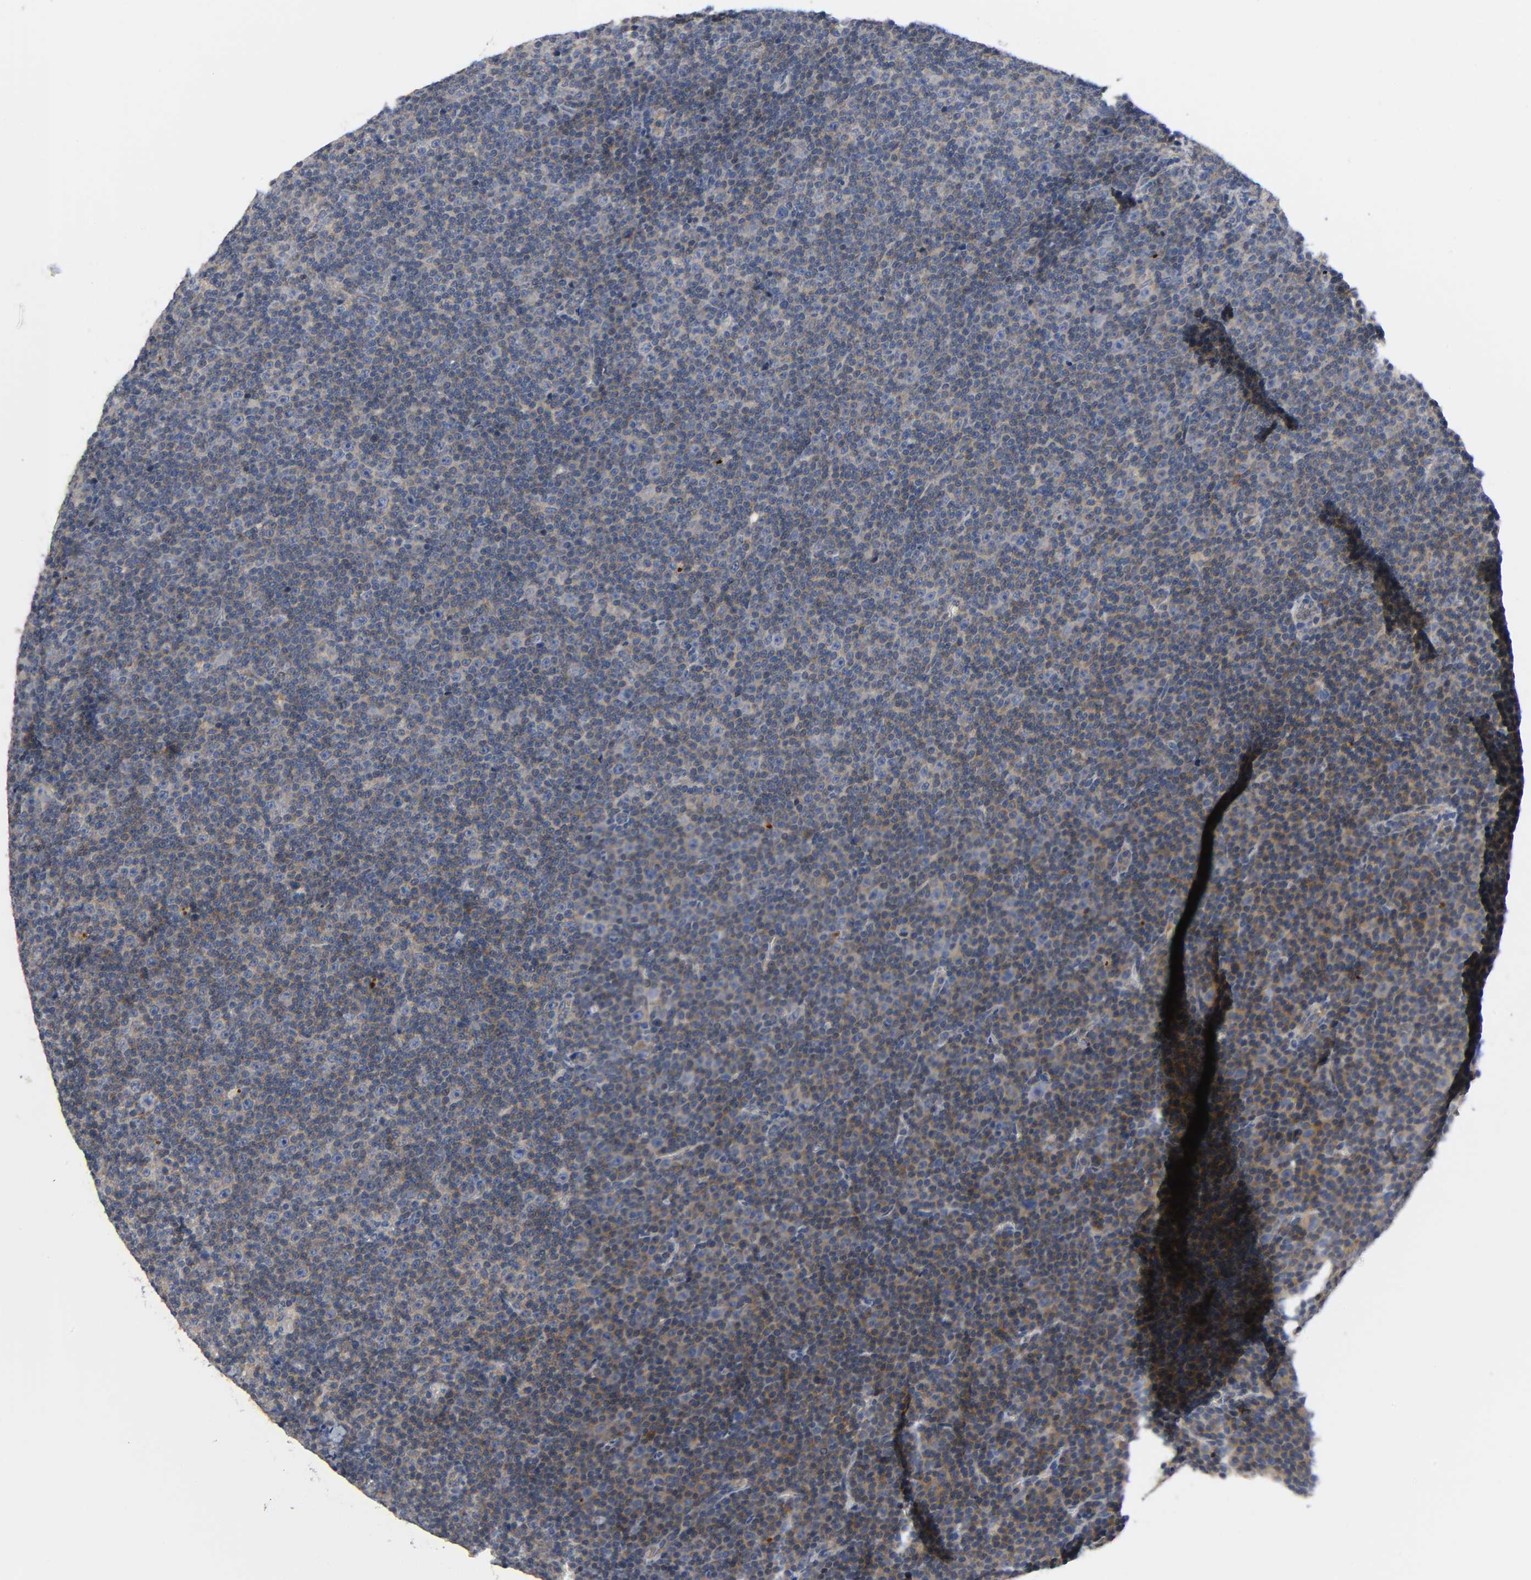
{"staining": {"intensity": "weak", "quantity": "25%-75%", "location": "cytoplasmic/membranous"}, "tissue": "lymphoma", "cell_type": "Tumor cells", "image_type": "cancer", "snomed": [{"axis": "morphology", "description": "Malignant lymphoma, non-Hodgkin's type, Low grade"}, {"axis": "topography", "description": "Lymph node"}], "caption": "Protein expression analysis of low-grade malignant lymphoma, non-Hodgkin's type shows weak cytoplasmic/membranous expression in approximately 25%-75% of tumor cells. The staining was performed using DAB (3,3'-diaminobenzidine), with brown indicating positive protein expression. Nuclei are stained blue with hematoxylin.", "gene": "HDAC6", "patient": {"sex": "female", "age": 67}}